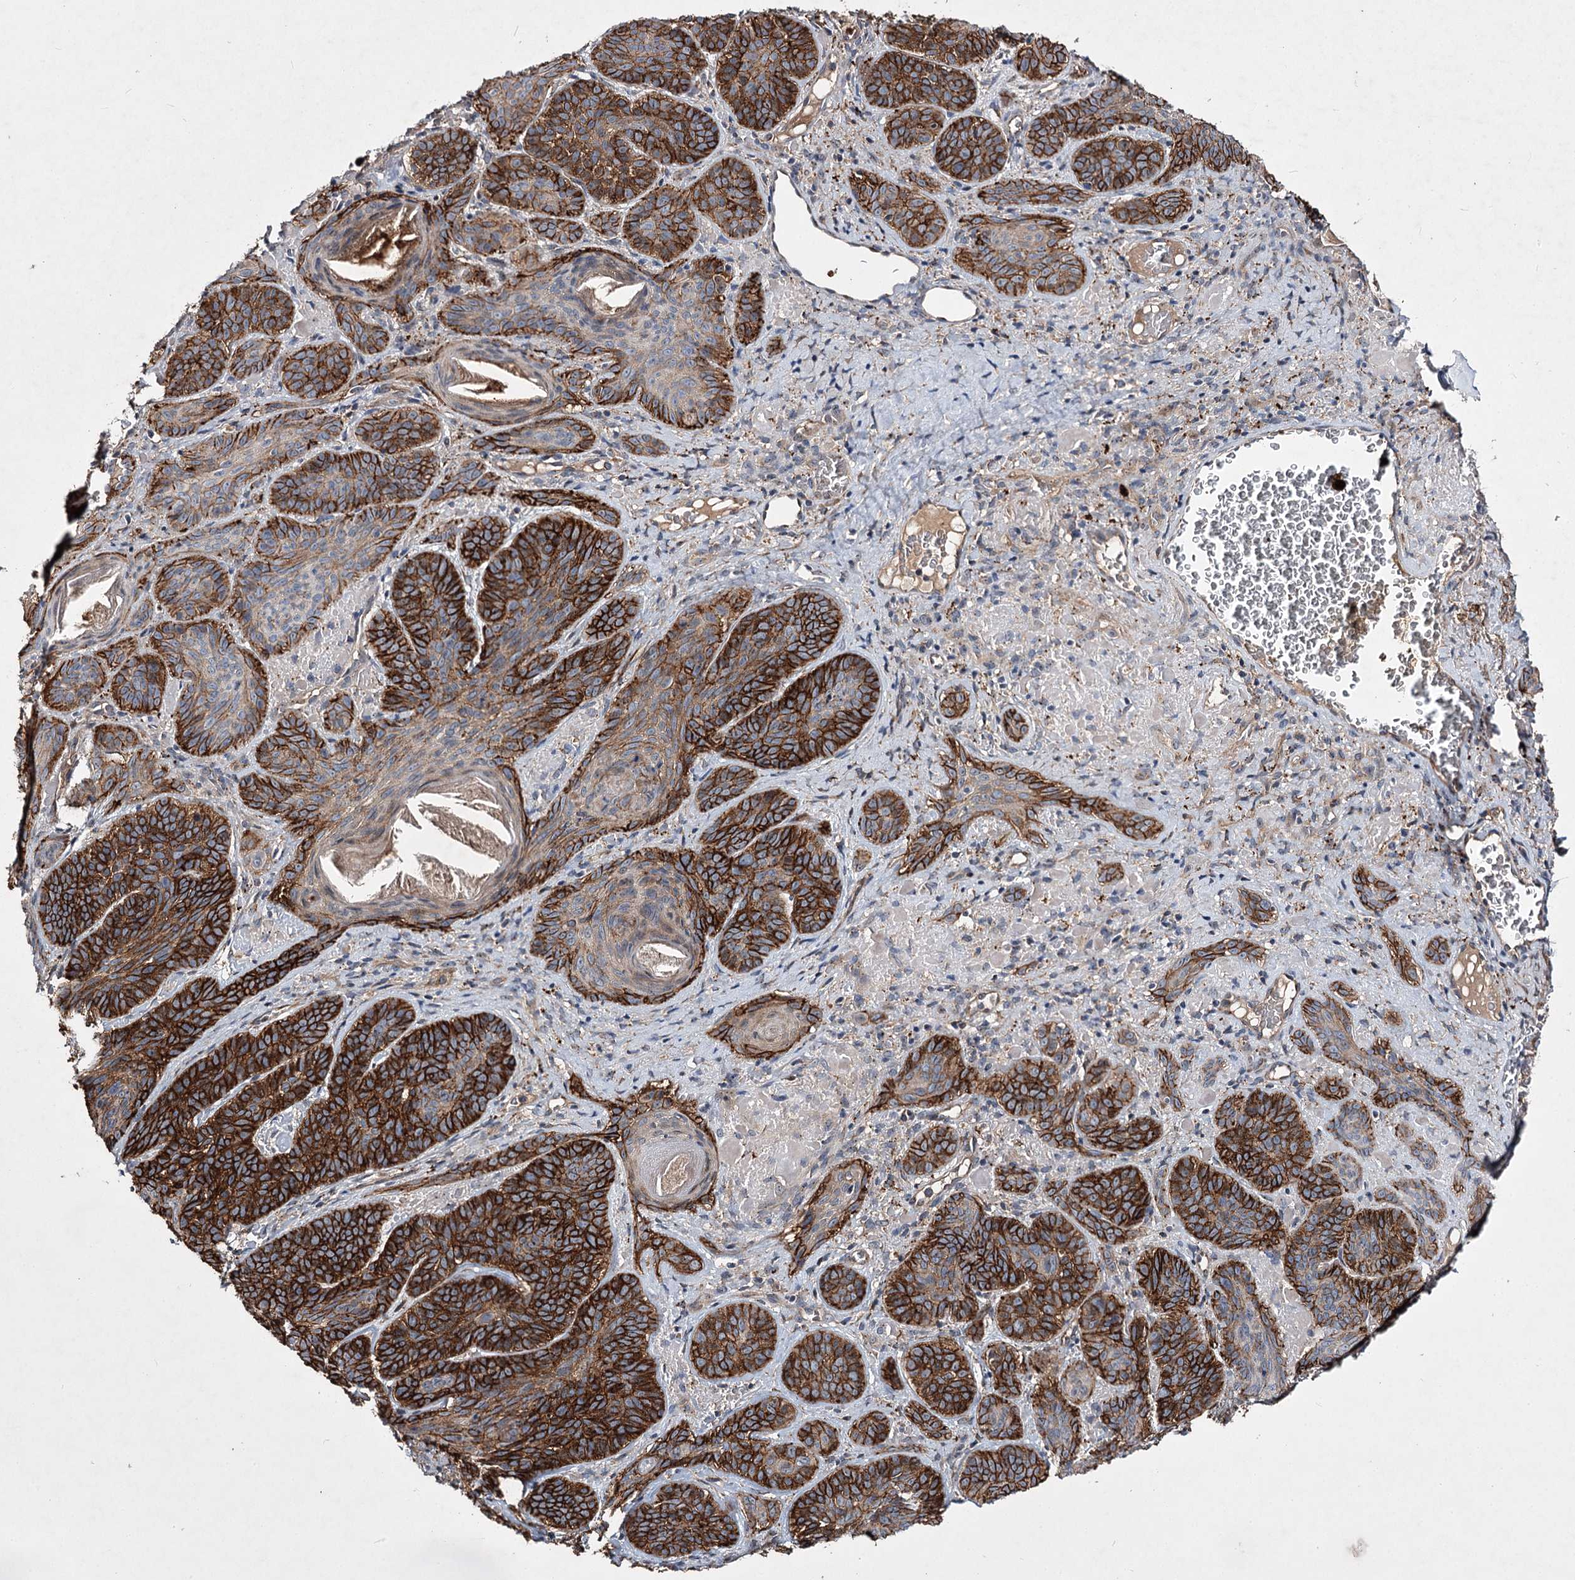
{"staining": {"intensity": "strong", "quantity": ">75%", "location": "cytoplasmic/membranous"}, "tissue": "skin cancer", "cell_type": "Tumor cells", "image_type": "cancer", "snomed": [{"axis": "morphology", "description": "Basal cell carcinoma"}, {"axis": "topography", "description": "Skin"}], "caption": "Basal cell carcinoma (skin) stained with a protein marker exhibits strong staining in tumor cells.", "gene": "MINDY3", "patient": {"sex": "male", "age": 85}}